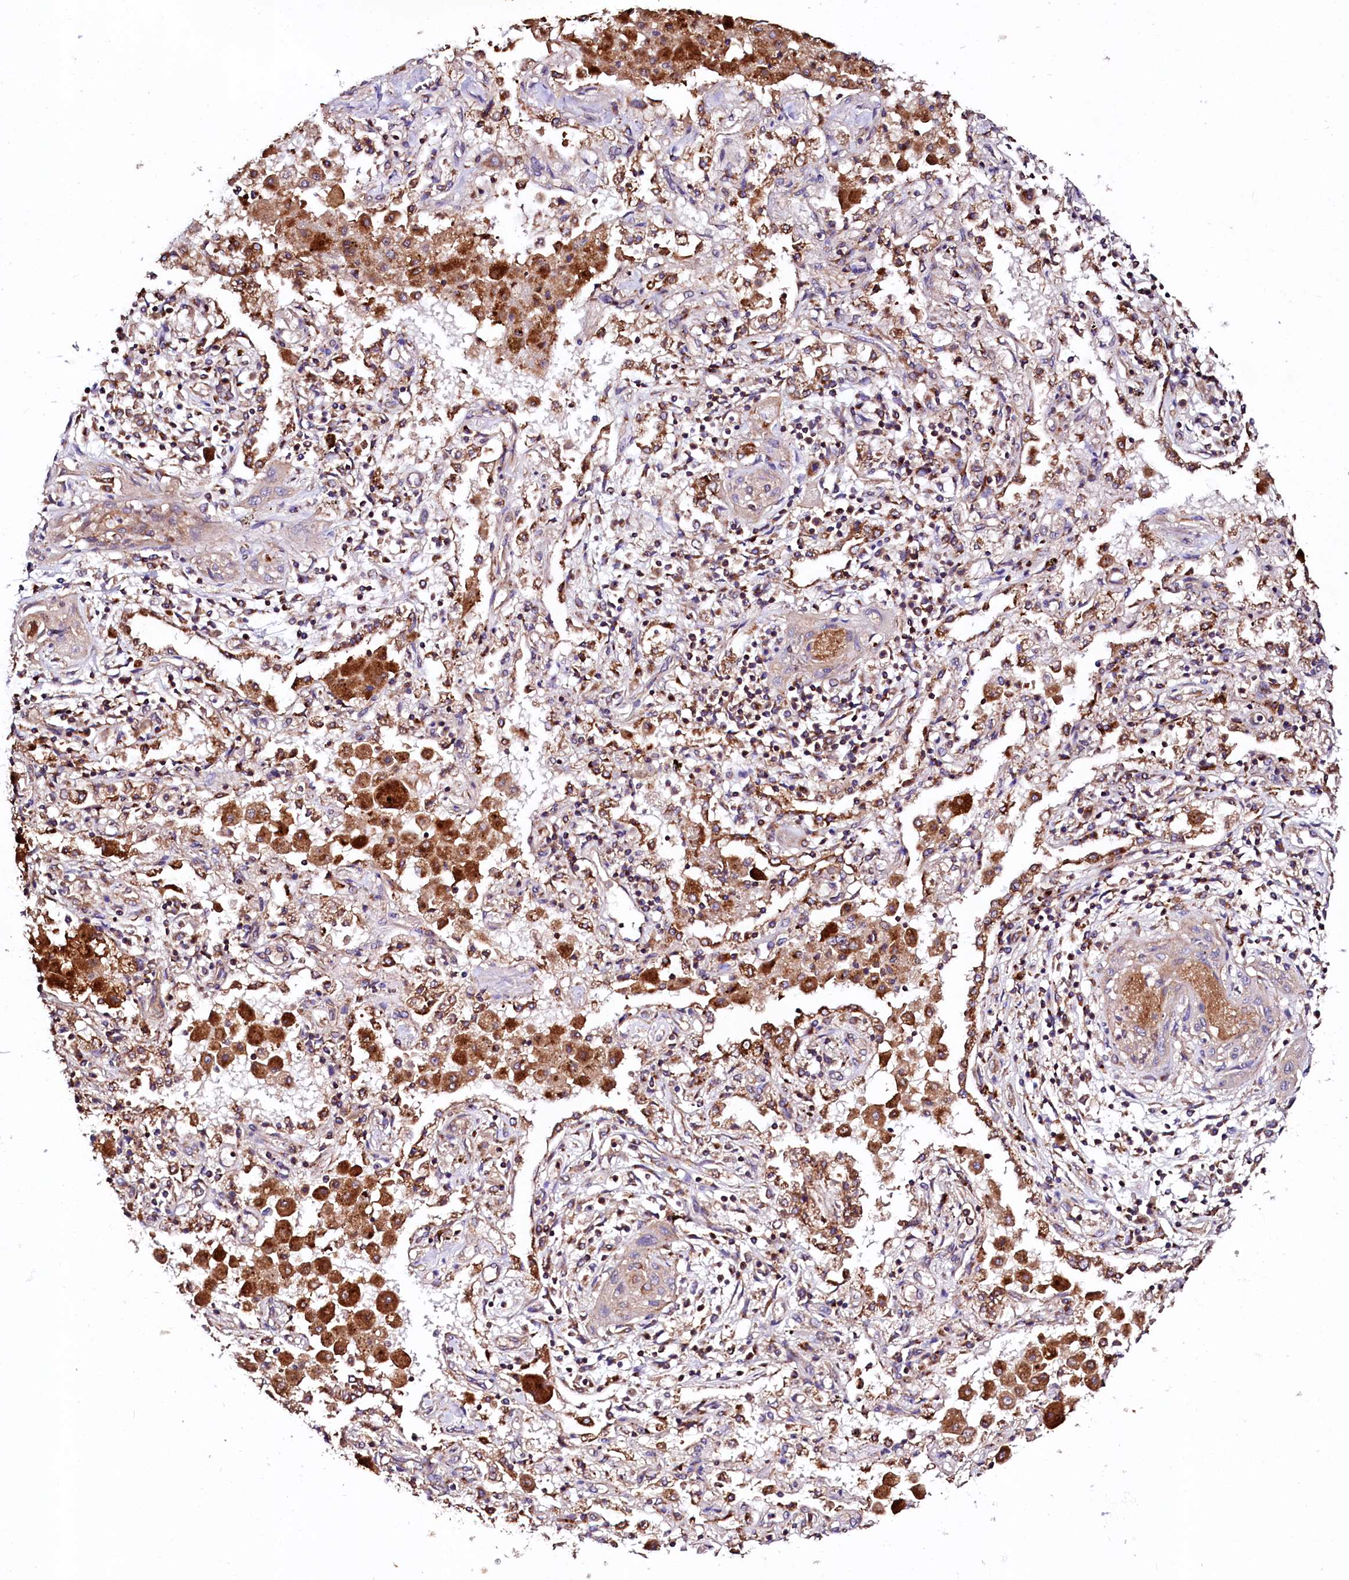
{"staining": {"intensity": "weak", "quantity": "25%-75%", "location": "cytoplasmic/membranous"}, "tissue": "lung cancer", "cell_type": "Tumor cells", "image_type": "cancer", "snomed": [{"axis": "morphology", "description": "Squamous cell carcinoma, NOS"}, {"axis": "topography", "description": "Lung"}], "caption": "IHC of lung cancer shows low levels of weak cytoplasmic/membranous staining in about 25%-75% of tumor cells.", "gene": "ST3GAL1", "patient": {"sex": "female", "age": 47}}